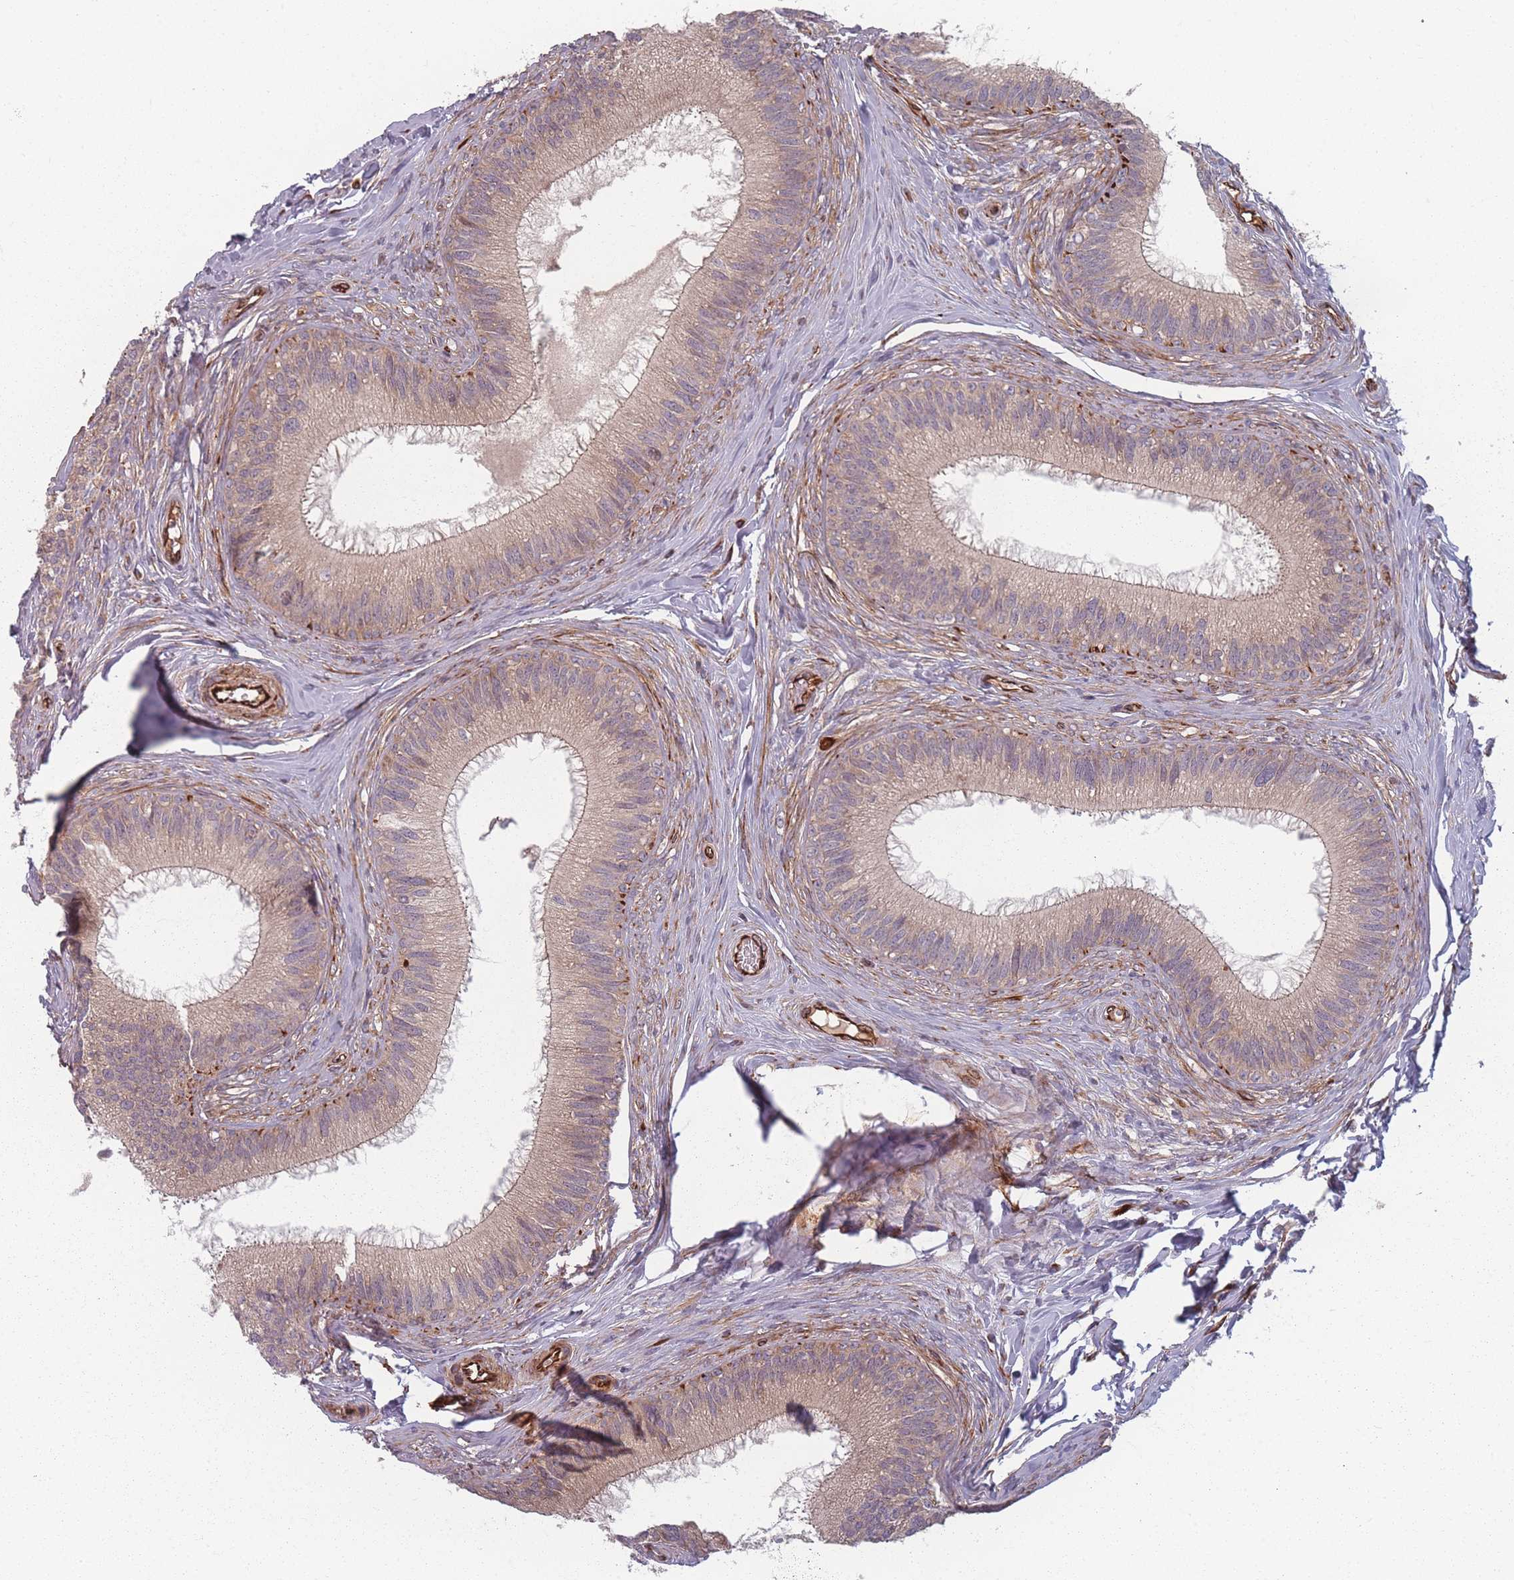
{"staining": {"intensity": "moderate", "quantity": ">75%", "location": "cytoplasmic/membranous"}, "tissue": "epididymis", "cell_type": "Glandular cells", "image_type": "normal", "snomed": [{"axis": "morphology", "description": "Normal tissue, NOS"}, {"axis": "topography", "description": "Epididymis"}], "caption": "Immunohistochemical staining of unremarkable epididymis exhibits medium levels of moderate cytoplasmic/membranous positivity in approximately >75% of glandular cells. The protein of interest is stained brown, and the nuclei are stained in blue (DAB (3,3'-diaminobenzidine) IHC with brightfield microscopy, high magnification).", "gene": "EEF1AKMT2", "patient": {"sex": "male", "age": 27}}